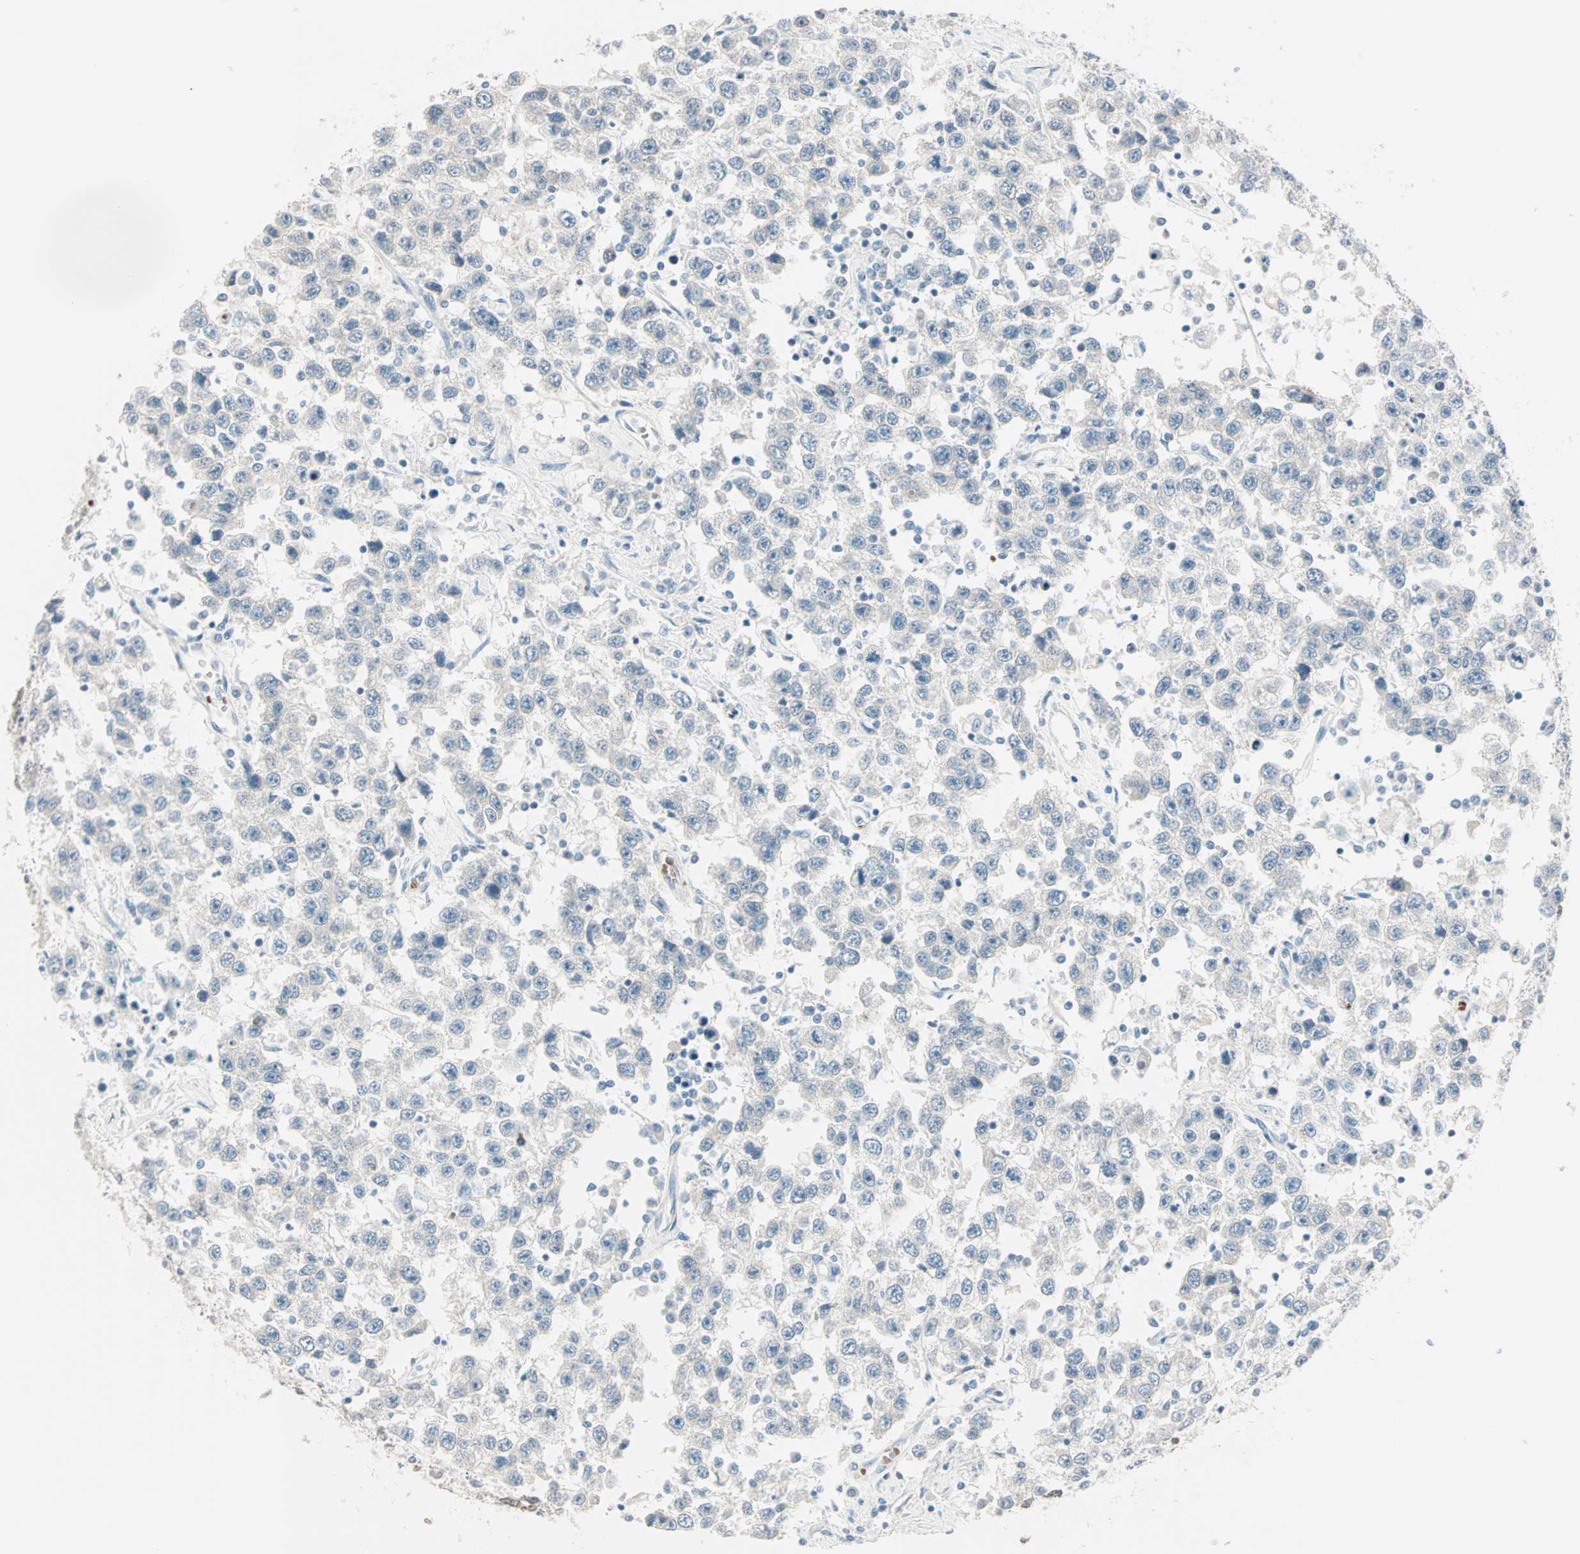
{"staining": {"intensity": "negative", "quantity": "none", "location": "none"}, "tissue": "testis cancer", "cell_type": "Tumor cells", "image_type": "cancer", "snomed": [{"axis": "morphology", "description": "Seminoma, NOS"}, {"axis": "topography", "description": "Testis"}], "caption": "Immunohistochemistry (IHC) of human testis cancer (seminoma) reveals no positivity in tumor cells.", "gene": "BCAN", "patient": {"sex": "male", "age": 41}}